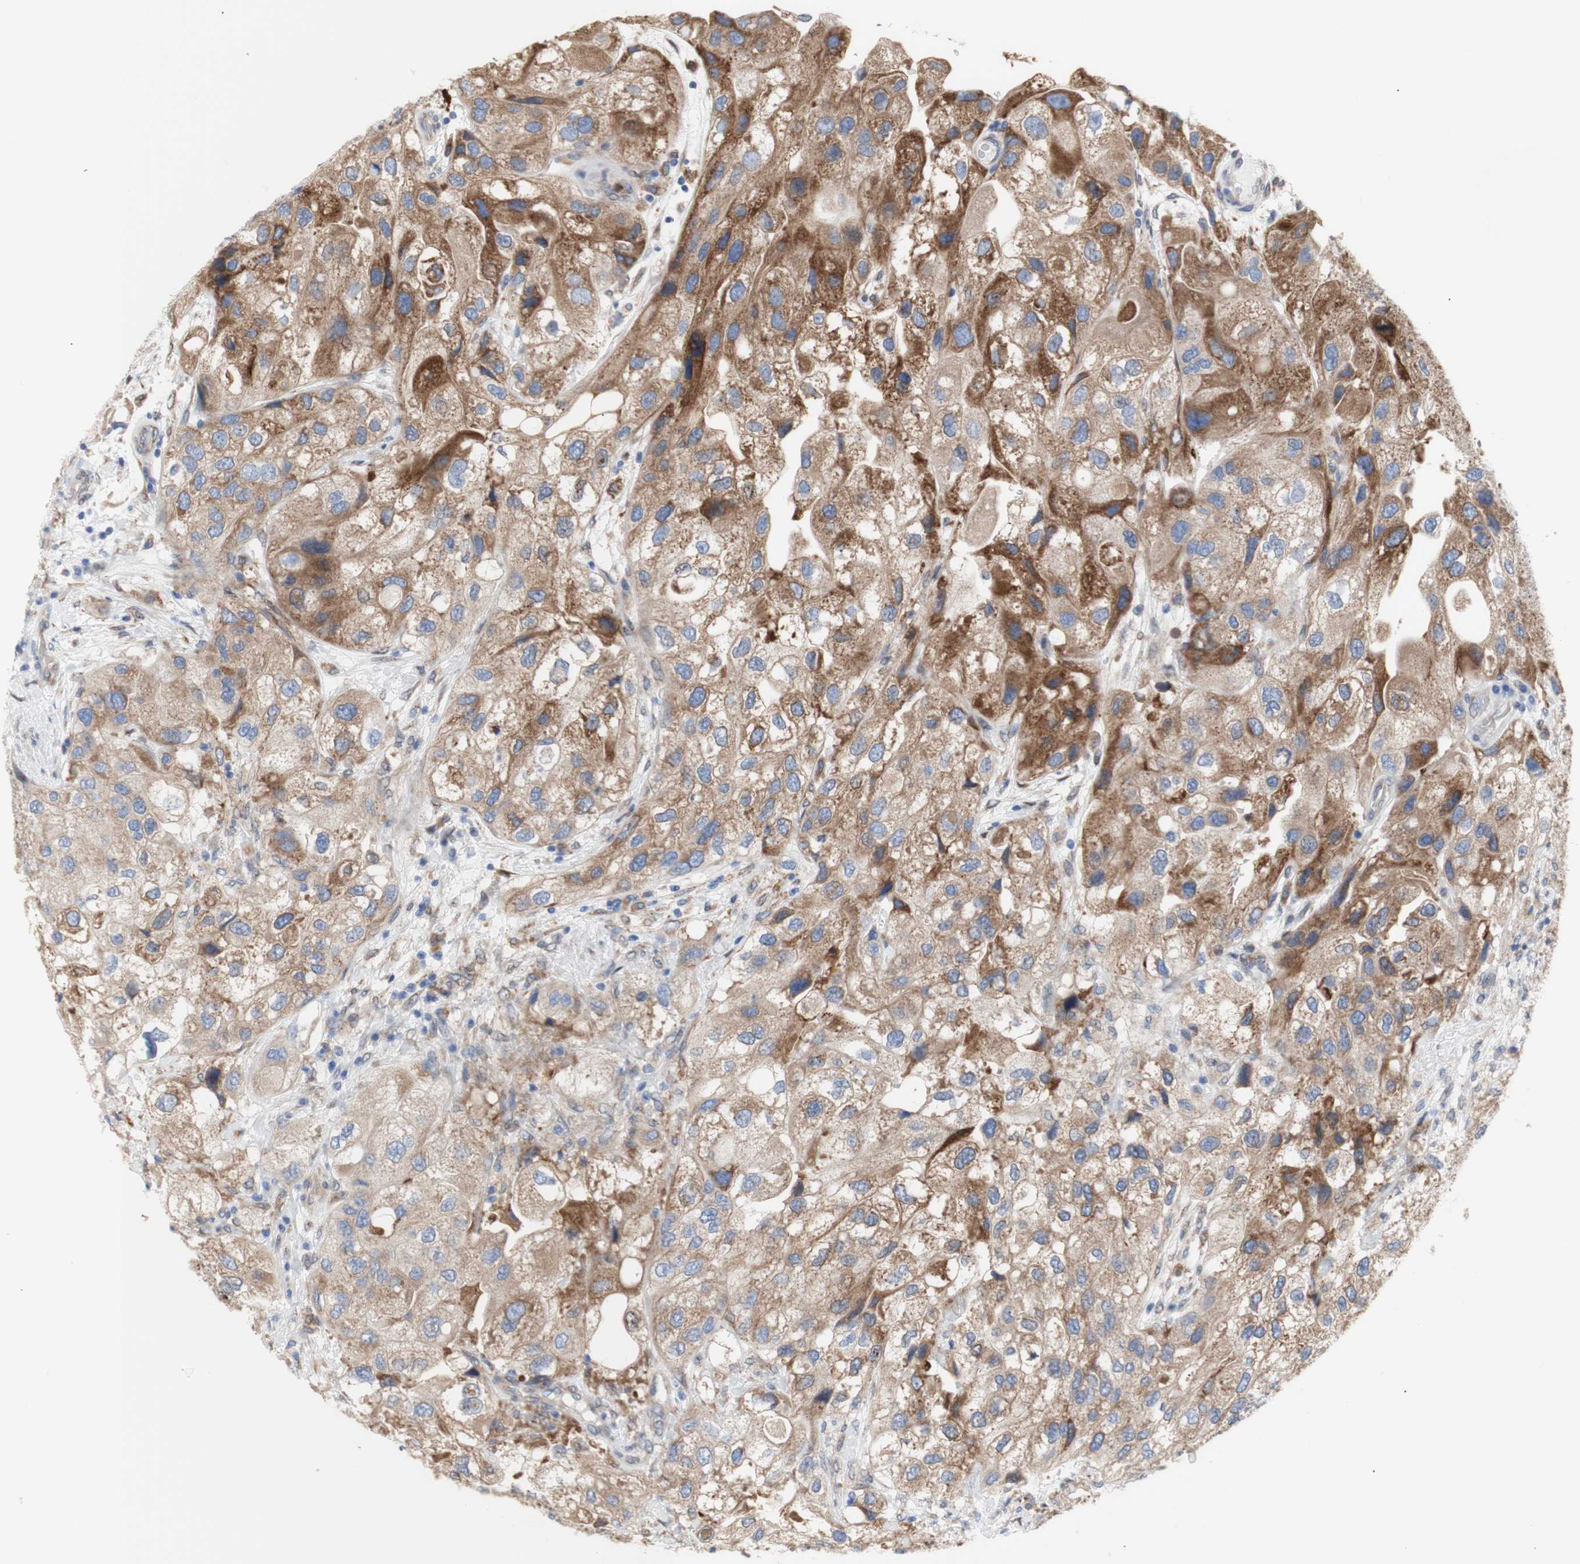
{"staining": {"intensity": "moderate", "quantity": ">75%", "location": "cytoplasmic/membranous"}, "tissue": "urothelial cancer", "cell_type": "Tumor cells", "image_type": "cancer", "snomed": [{"axis": "morphology", "description": "Urothelial carcinoma, High grade"}, {"axis": "topography", "description": "Urinary bladder"}], "caption": "Urothelial cancer stained for a protein demonstrates moderate cytoplasmic/membranous positivity in tumor cells.", "gene": "ERLIN1", "patient": {"sex": "female", "age": 64}}